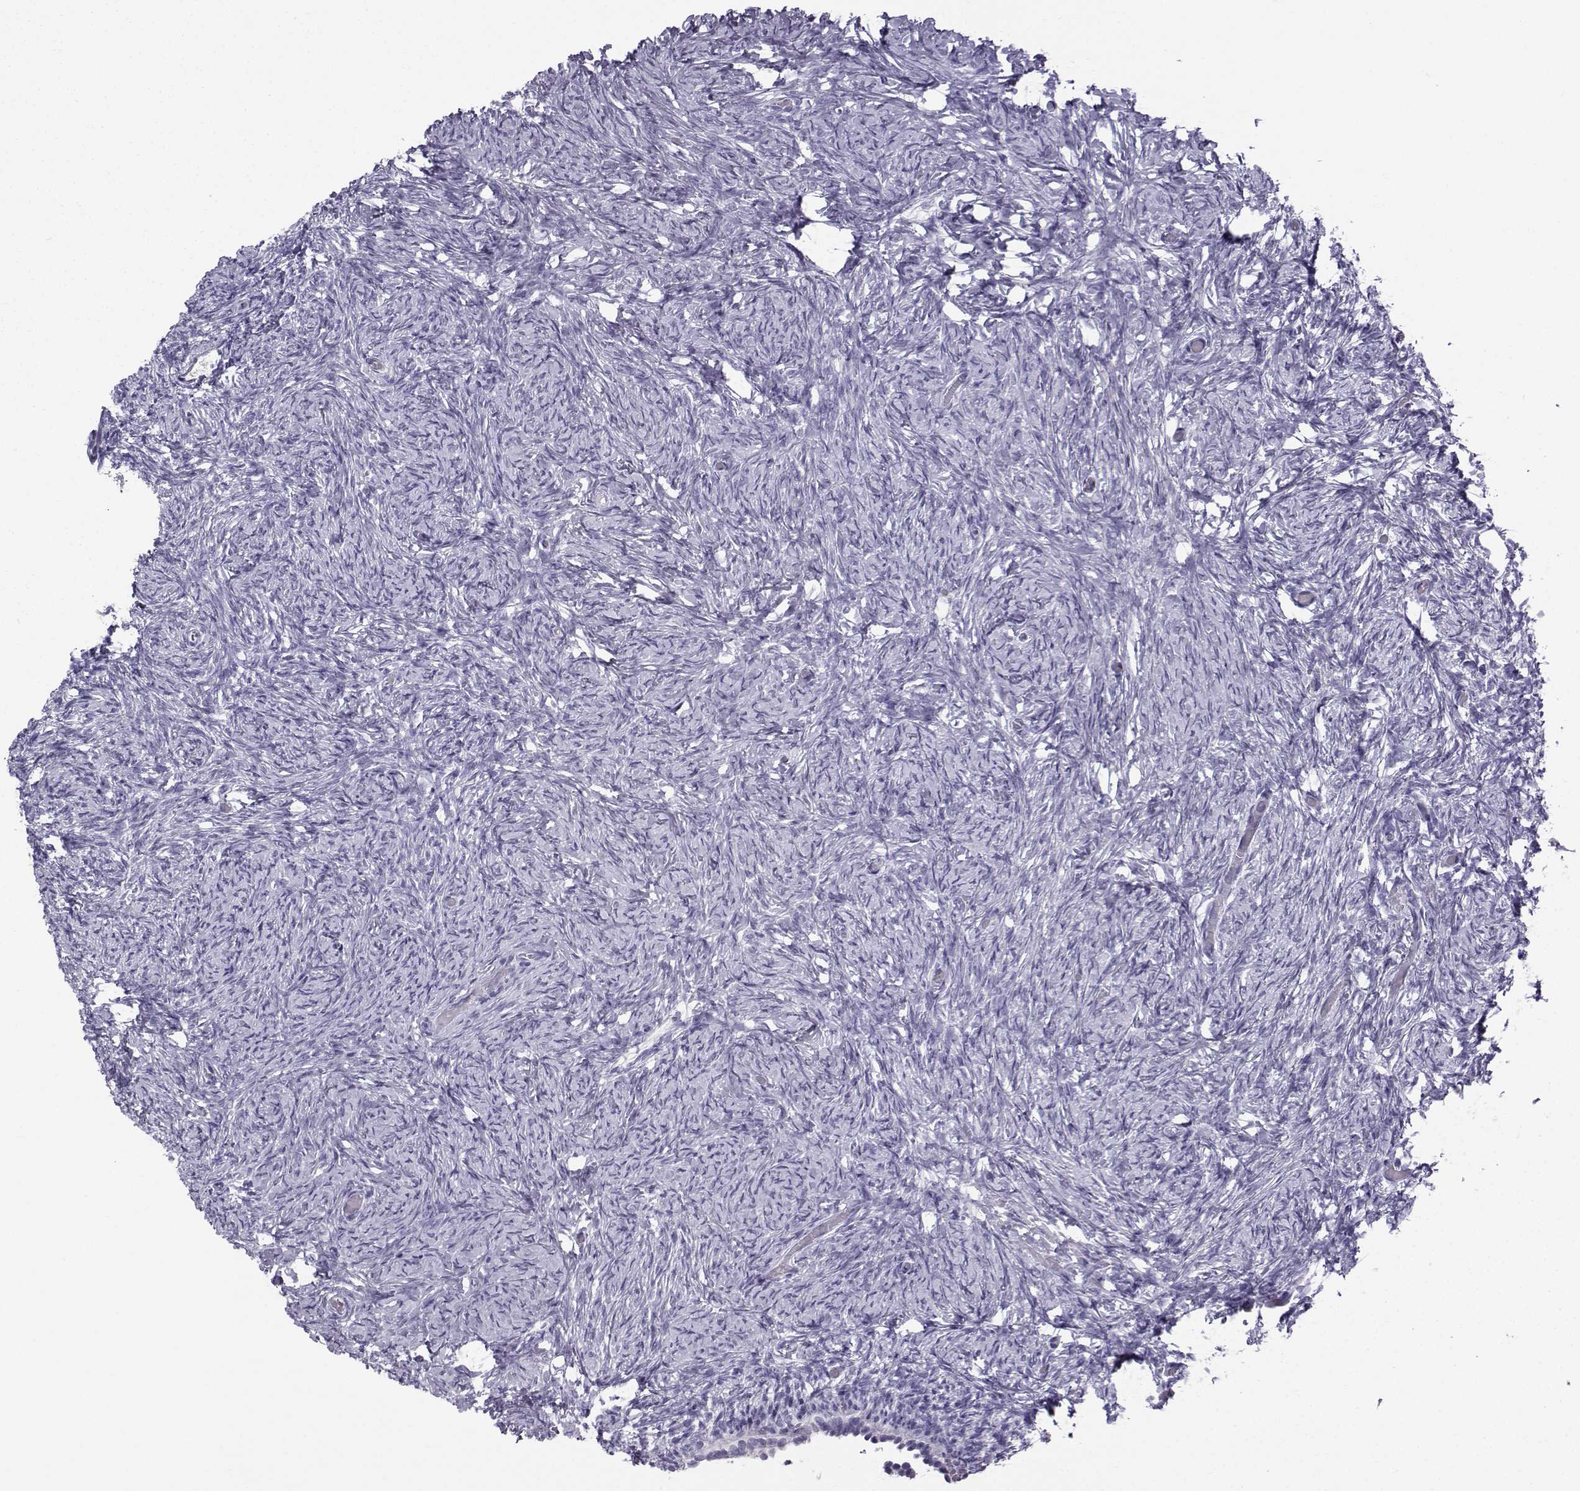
{"staining": {"intensity": "negative", "quantity": "none", "location": "none"}, "tissue": "ovary", "cell_type": "Follicle cells", "image_type": "normal", "snomed": [{"axis": "morphology", "description": "Normal tissue, NOS"}, {"axis": "topography", "description": "Ovary"}], "caption": "Follicle cells show no significant protein expression in normal ovary.", "gene": "ZBTB8B", "patient": {"sex": "female", "age": 39}}